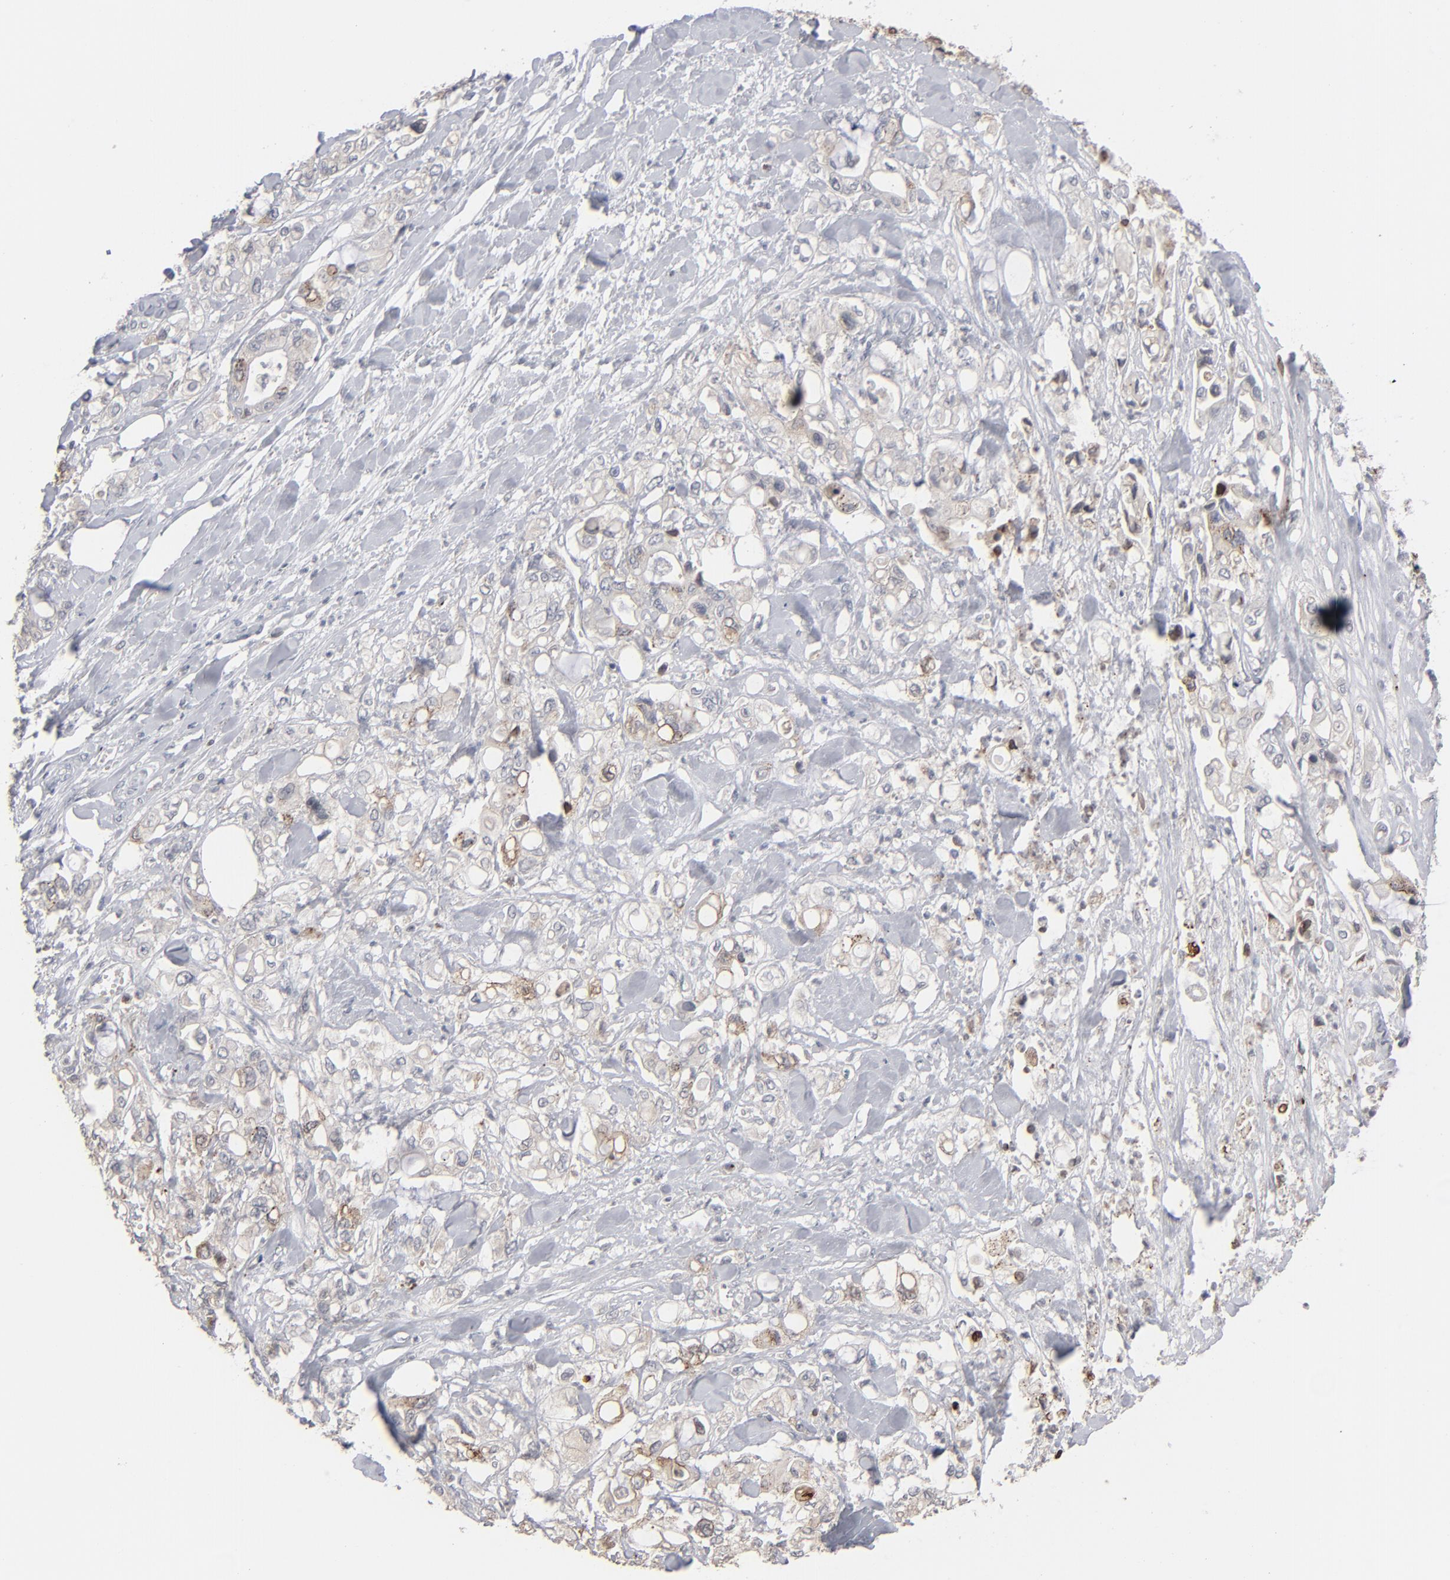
{"staining": {"intensity": "weak", "quantity": "25%-75%", "location": "cytoplasmic/membranous"}, "tissue": "pancreatic cancer", "cell_type": "Tumor cells", "image_type": "cancer", "snomed": [{"axis": "morphology", "description": "Adenocarcinoma, NOS"}, {"axis": "topography", "description": "Pancreas"}], "caption": "Pancreatic cancer stained with a brown dye shows weak cytoplasmic/membranous positive positivity in approximately 25%-75% of tumor cells.", "gene": "STAT4", "patient": {"sex": "male", "age": 70}}